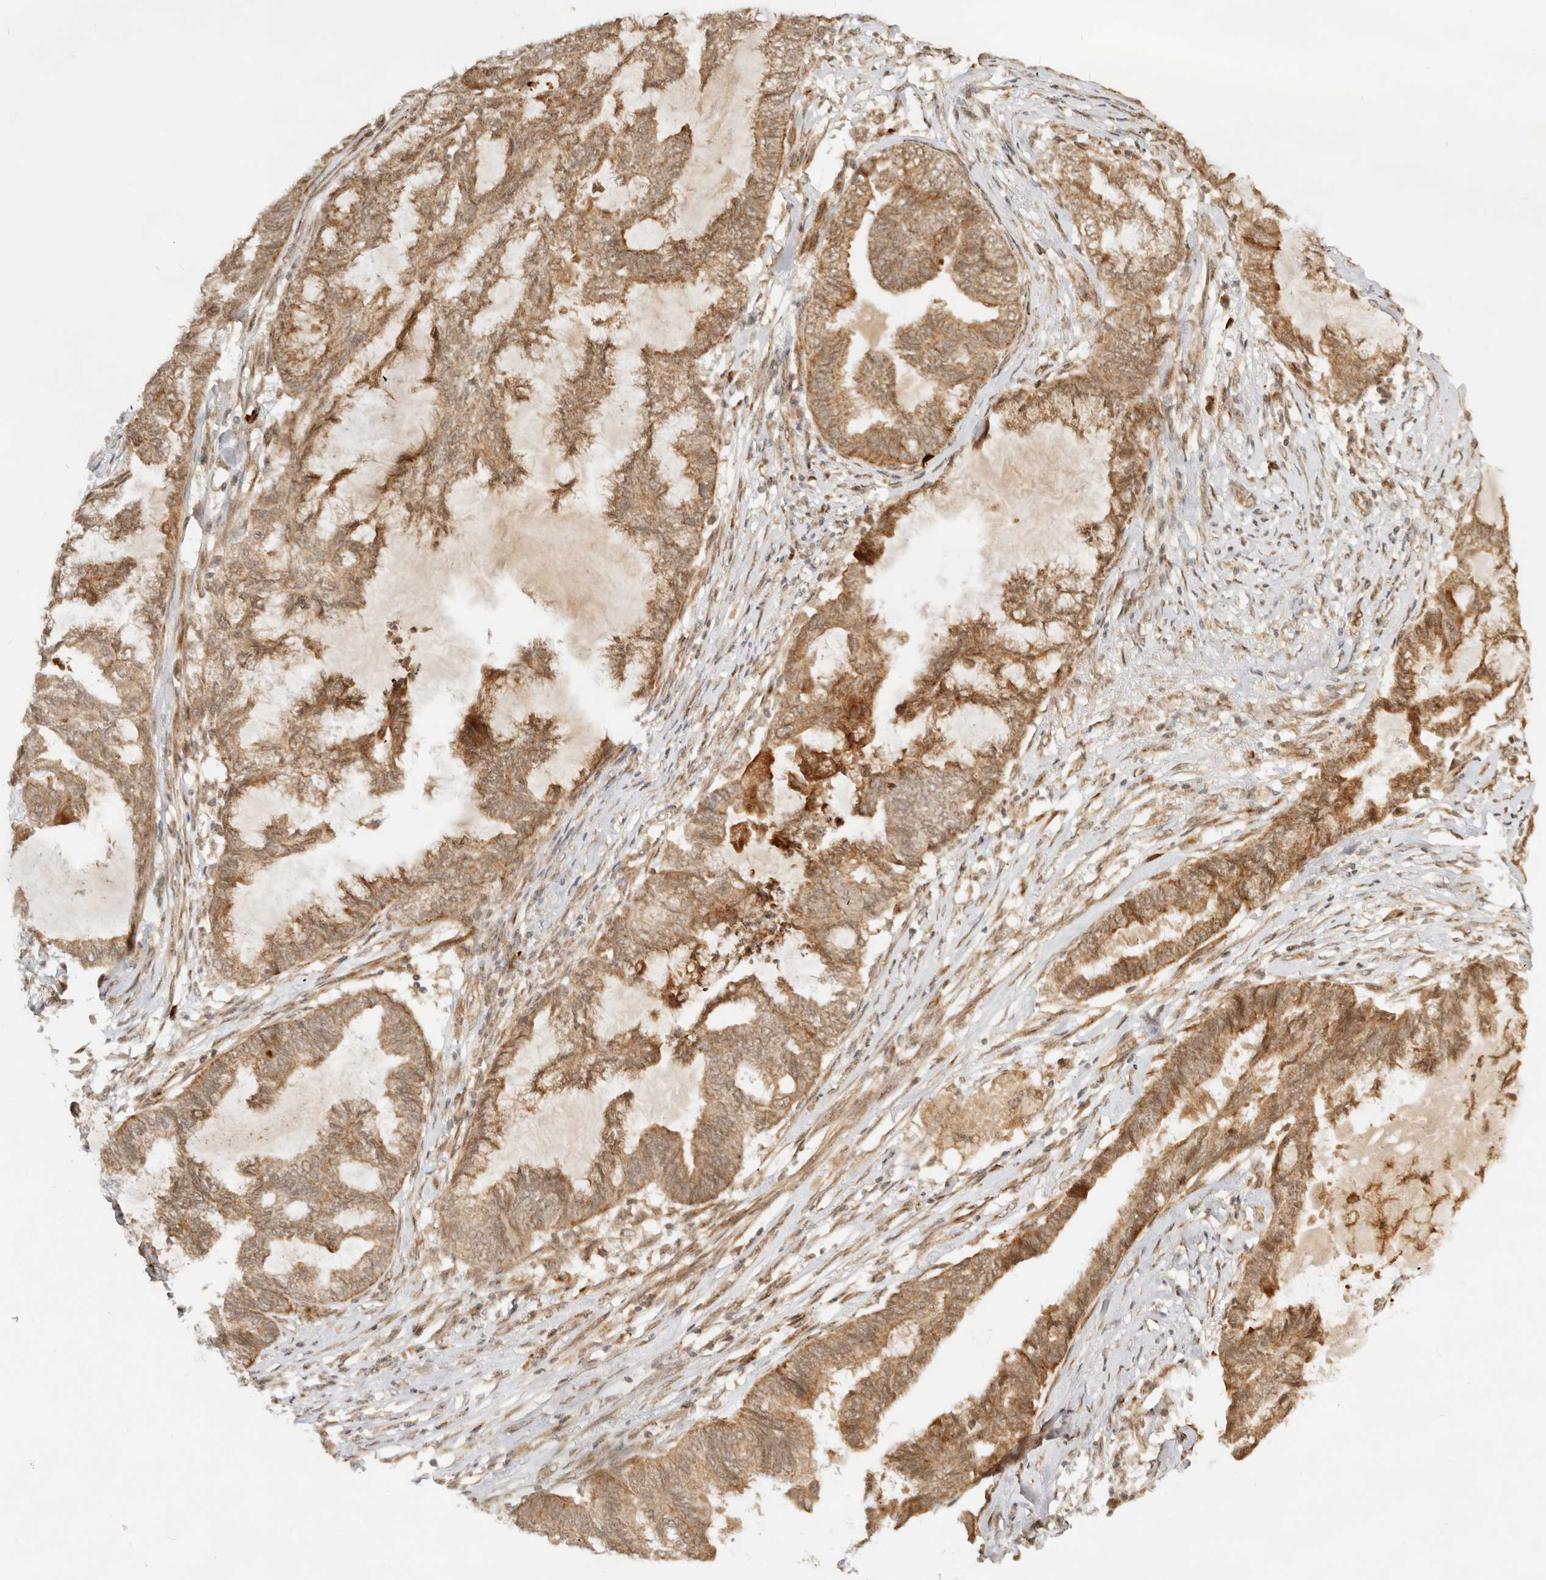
{"staining": {"intensity": "moderate", "quantity": ">75%", "location": "cytoplasmic/membranous"}, "tissue": "endometrial cancer", "cell_type": "Tumor cells", "image_type": "cancer", "snomed": [{"axis": "morphology", "description": "Adenocarcinoma, NOS"}, {"axis": "topography", "description": "Endometrium"}], "caption": "IHC (DAB (3,3'-diaminobenzidine)) staining of endometrial adenocarcinoma shows moderate cytoplasmic/membranous protein staining in approximately >75% of tumor cells.", "gene": "BAALC", "patient": {"sex": "female", "age": 86}}